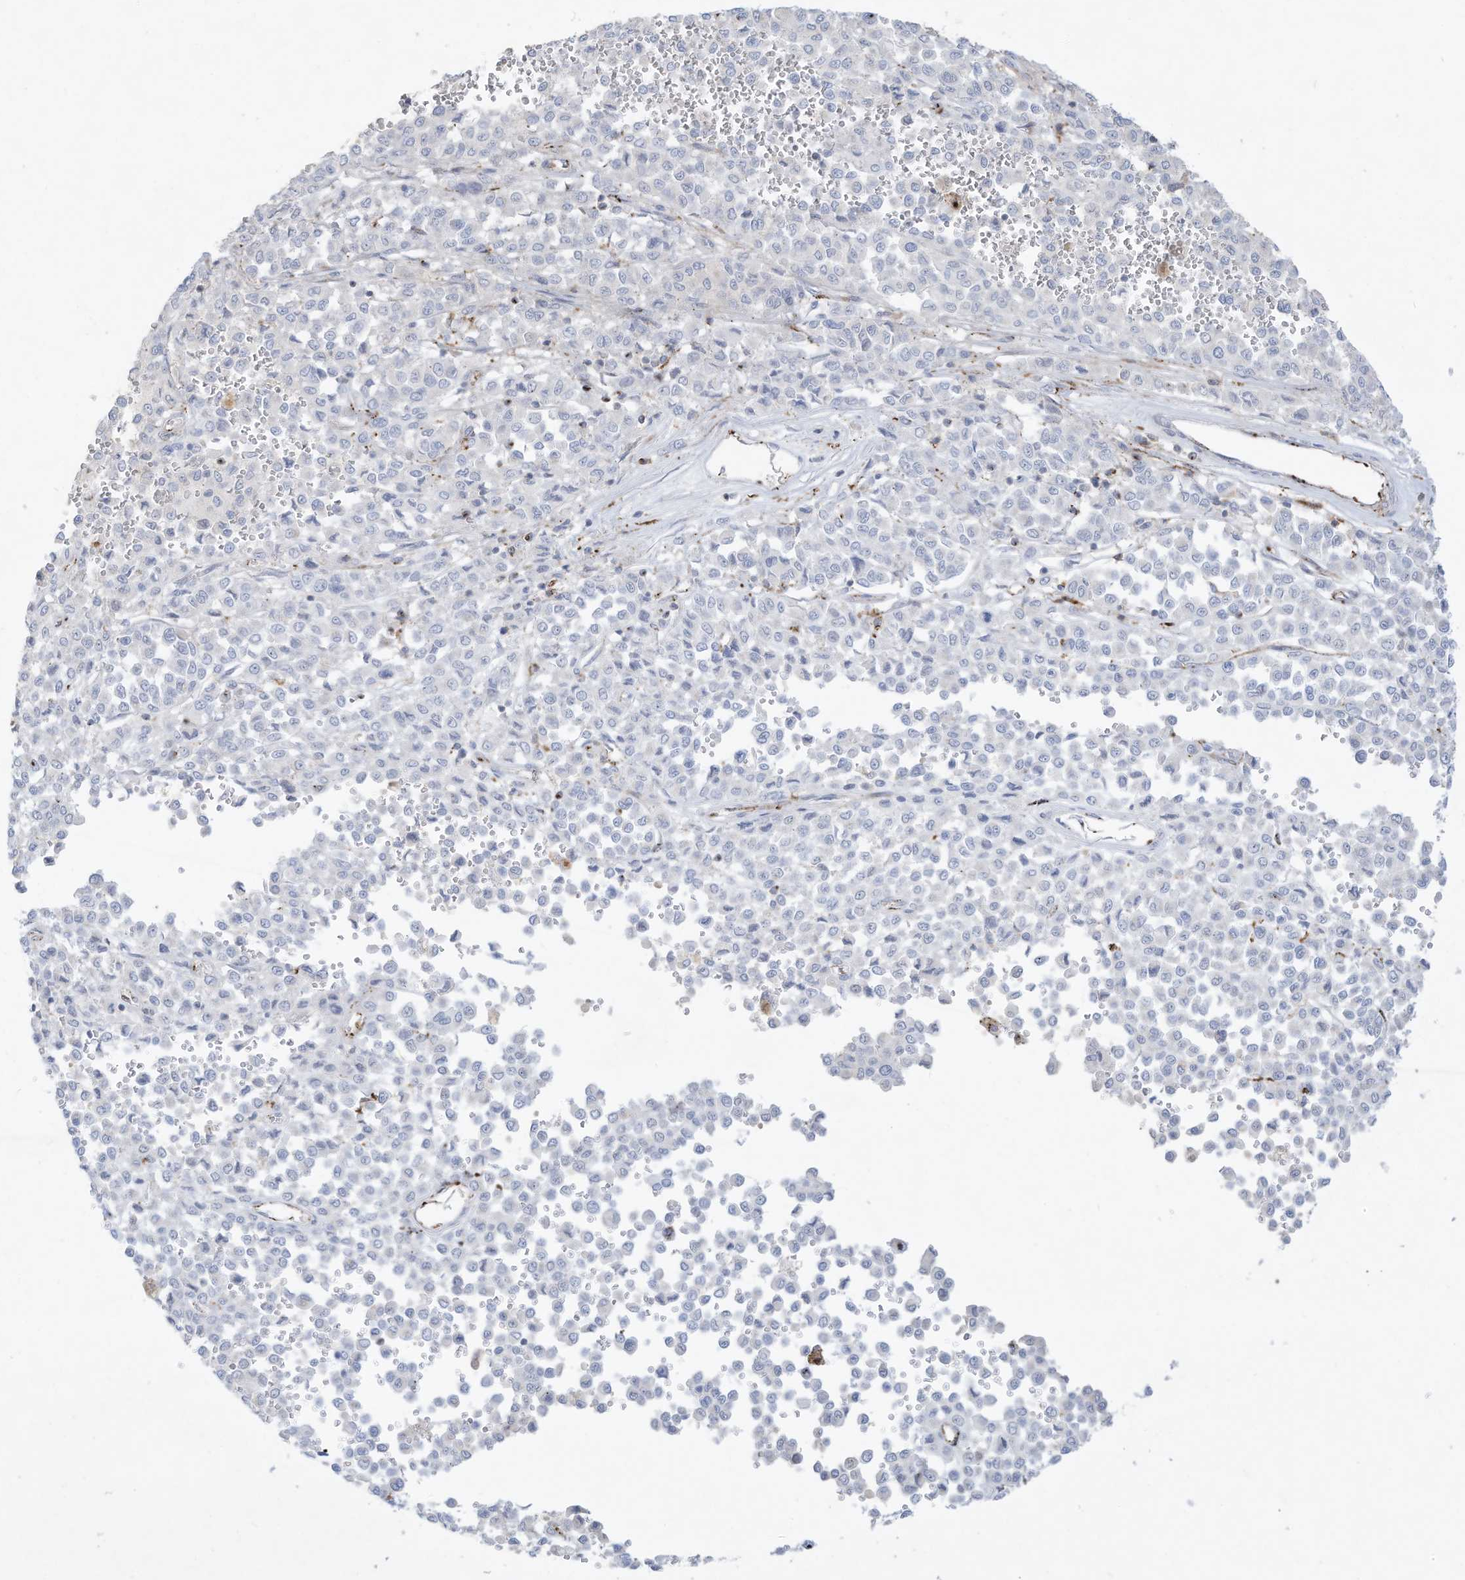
{"staining": {"intensity": "negative", "quantity": "none", "location": "none"}, "tissue": "melanoma", "cell_type": "Tumor cells", "image_type": "cancer", "snomed": [{"axis": "morphology", "description": "Malignant melanoma, Metastatic site"}, {"axis": "topography", "description": "Pancreas"}], "caption": "Immunohistochemical staining of melanoma shows no significant staining in tumor cells.", "gene": "THNSL2", "patient": {"sex": "female", "age": 30}}